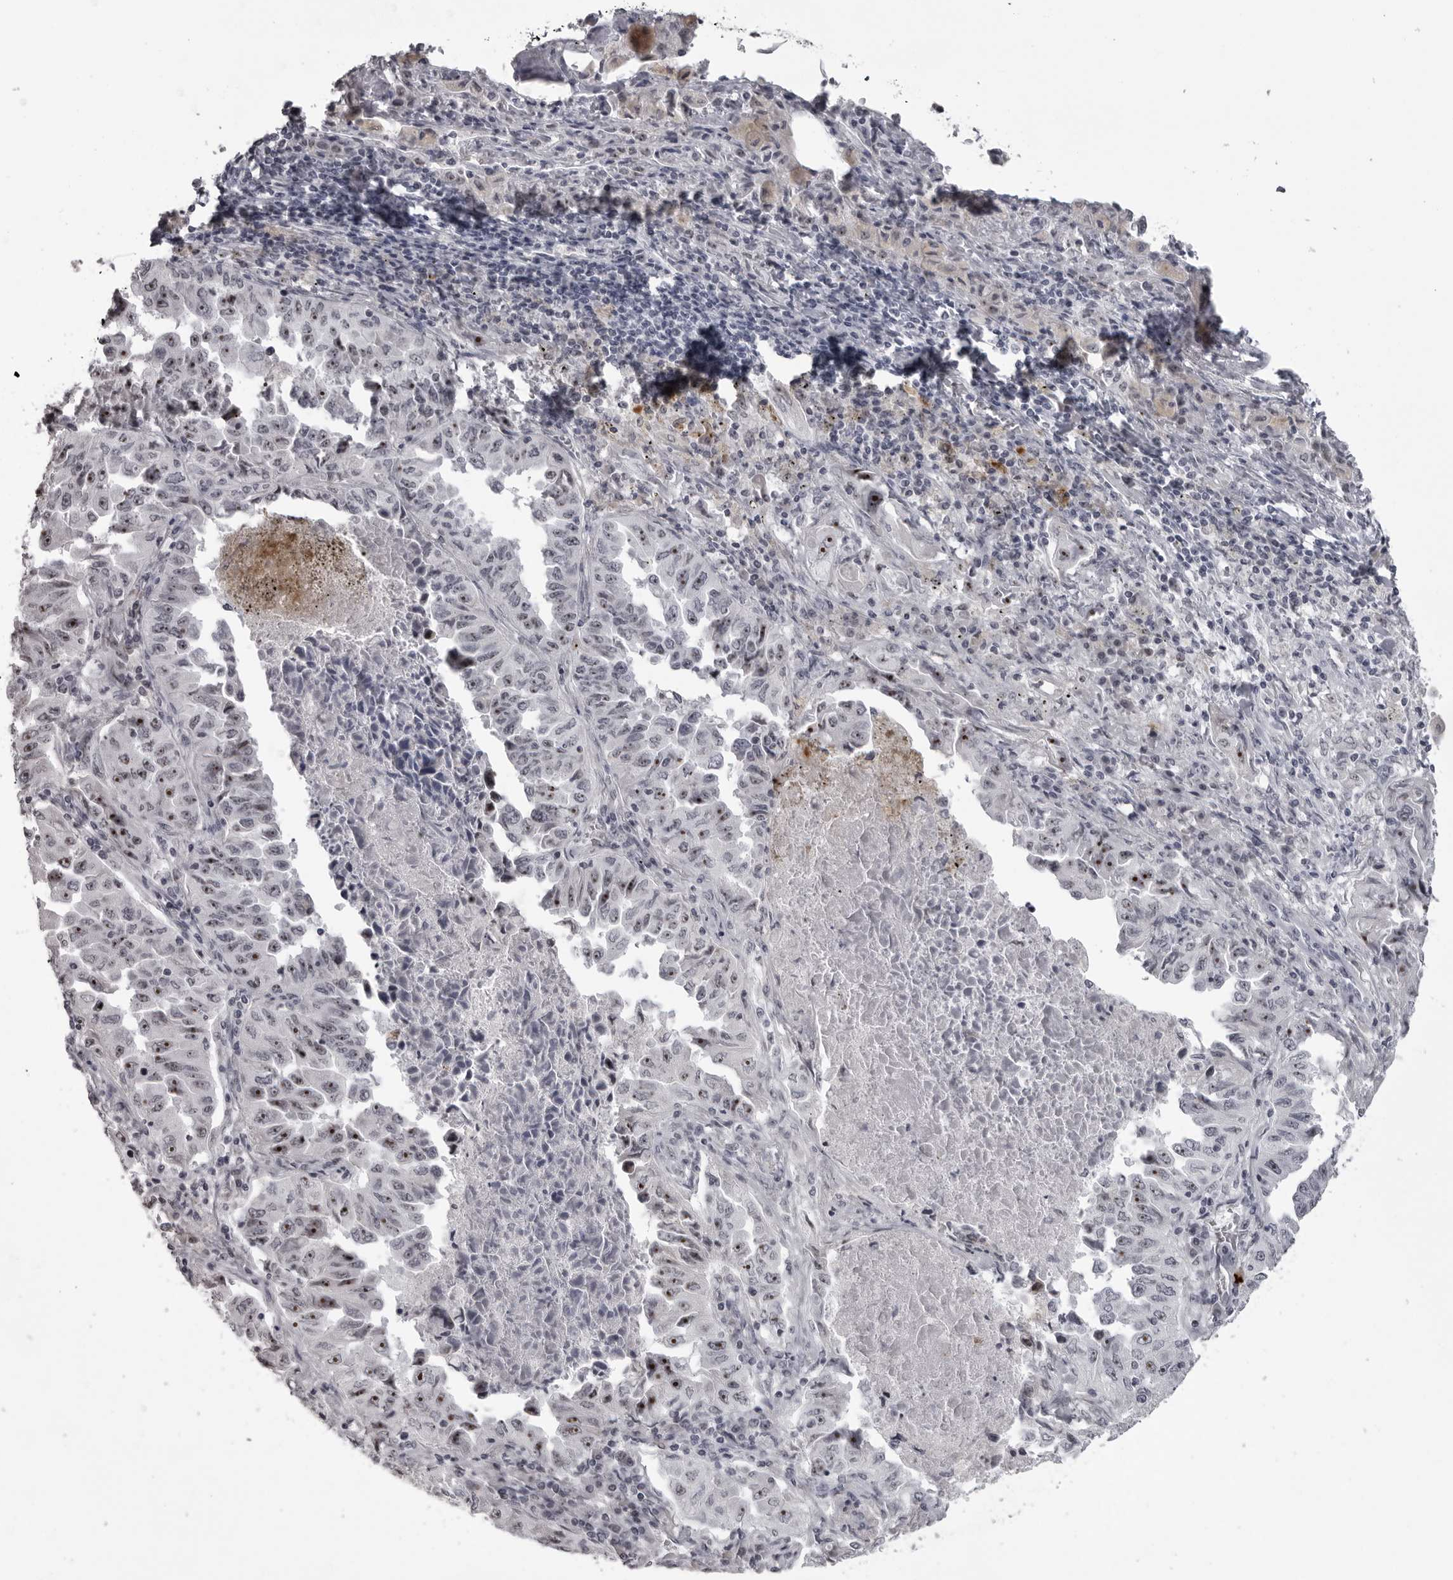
{"staining": {"intensity": "strong", "quantity": ">75%", "location": "nuclear"}, "tissue": "lung cancer", "cell_type": "Tumor cells", "image_type": "cancer", "snomed": [{"axis": "morphology", "description": "Adenocarcinoma, NOS"}, {"axis": "topography", "description": "Lung"}], "caption": "Approximately >75% of tumor cells in lung cancer demonstrate strong nuclear protein staining as visualized by brown immunohistochemical staining.", "gene": "HELZ", "patient": {"sex": "female", "age": 51}}